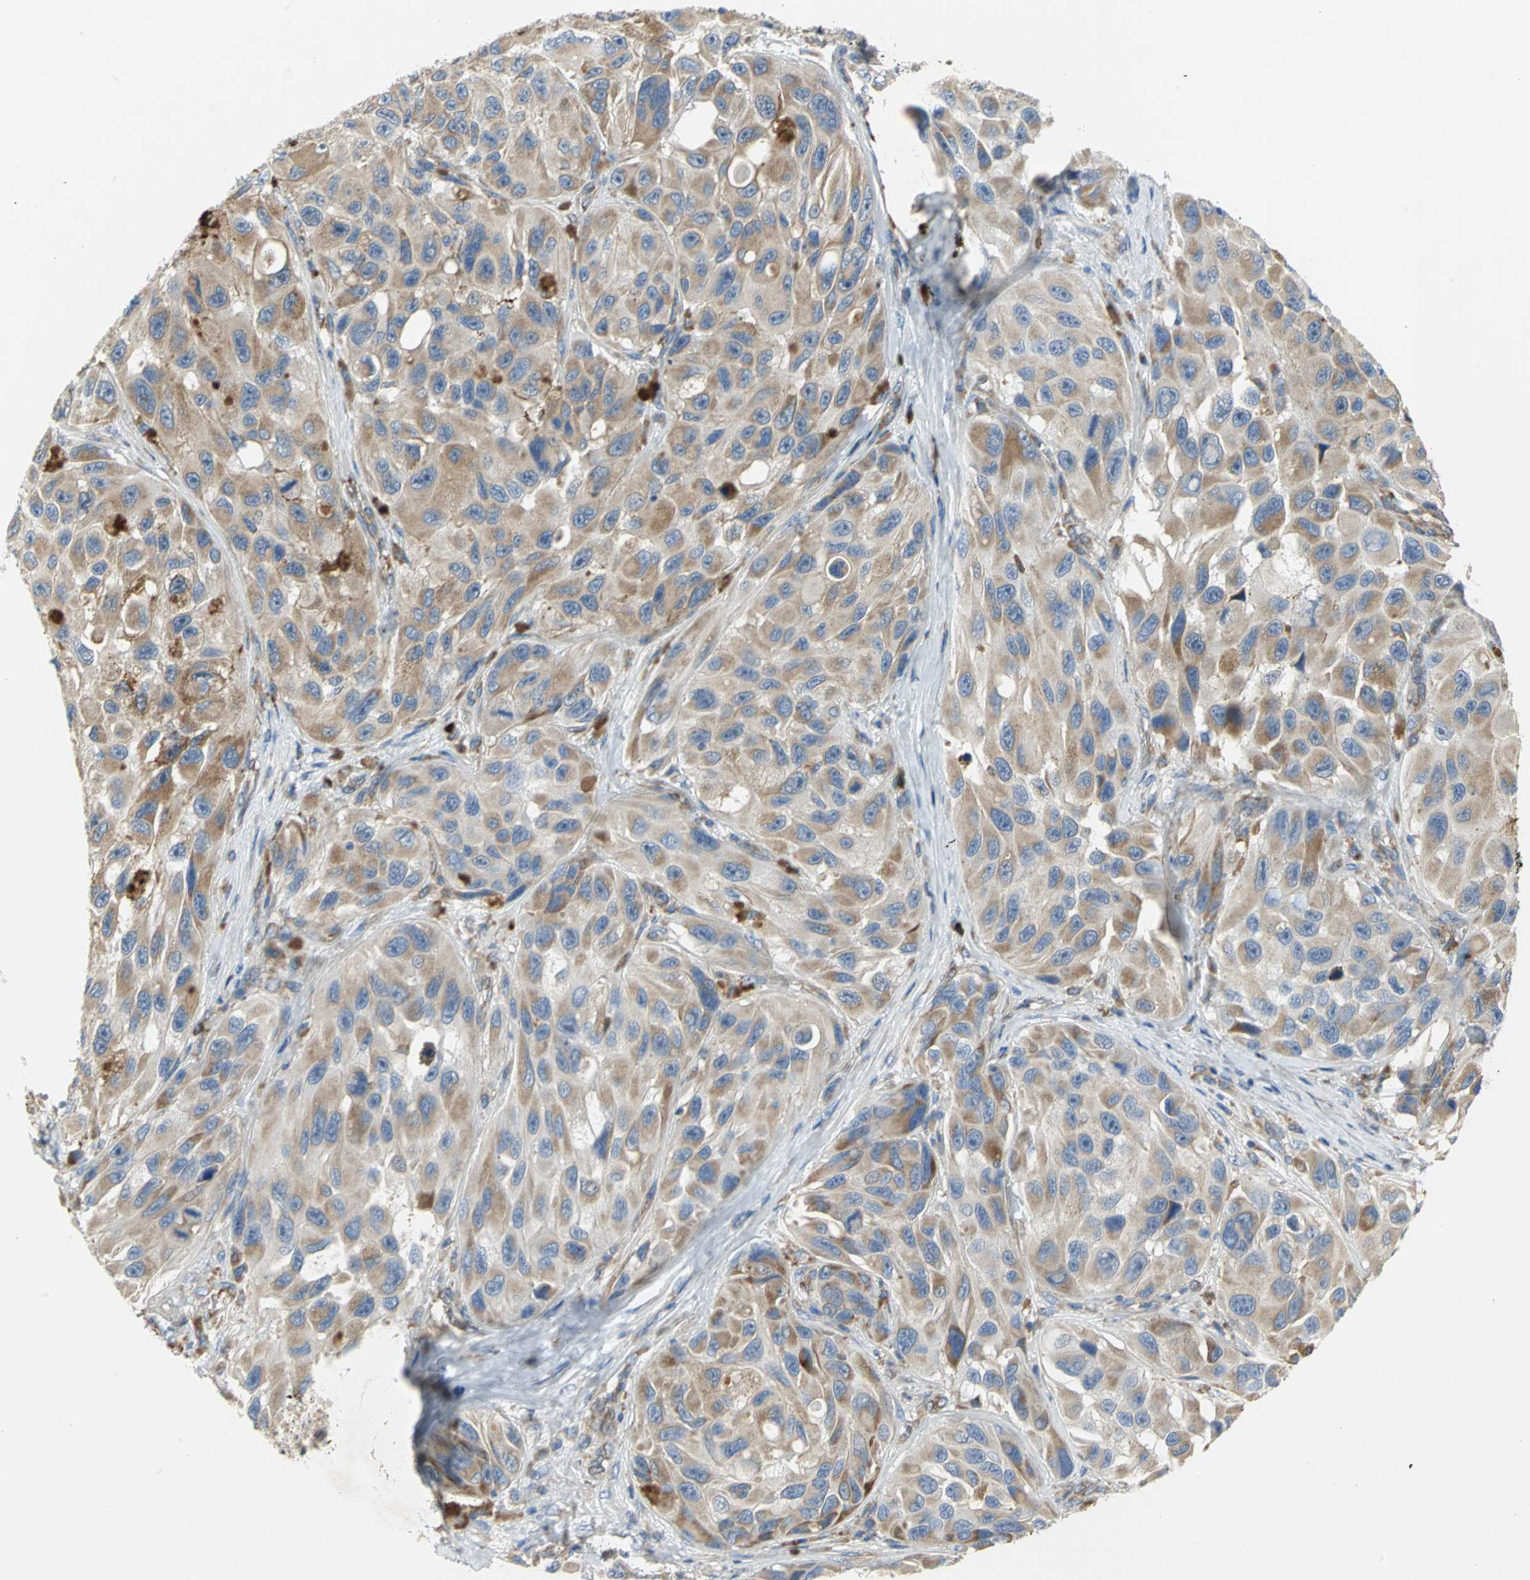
{"staining": {"intensity": "moderate", "quantity": ">75%", "location": "cytoplasmic/membranous"}, "tissue": "melanoma", "cell_type": "Tumor cells", "image_type": "cancer", "snomed": [{"axis": "morphology", "description": "Malignant melanoma, NOS"}, {"axis": "topography", "description": "Skin"}], "caption": "Moderate cytoplasmic/membranous staining is present in approximately >75% of tumor cells in malignant melanoma.", "gene": "TULP4", "patient": {"sex": "female", "age": 73}}